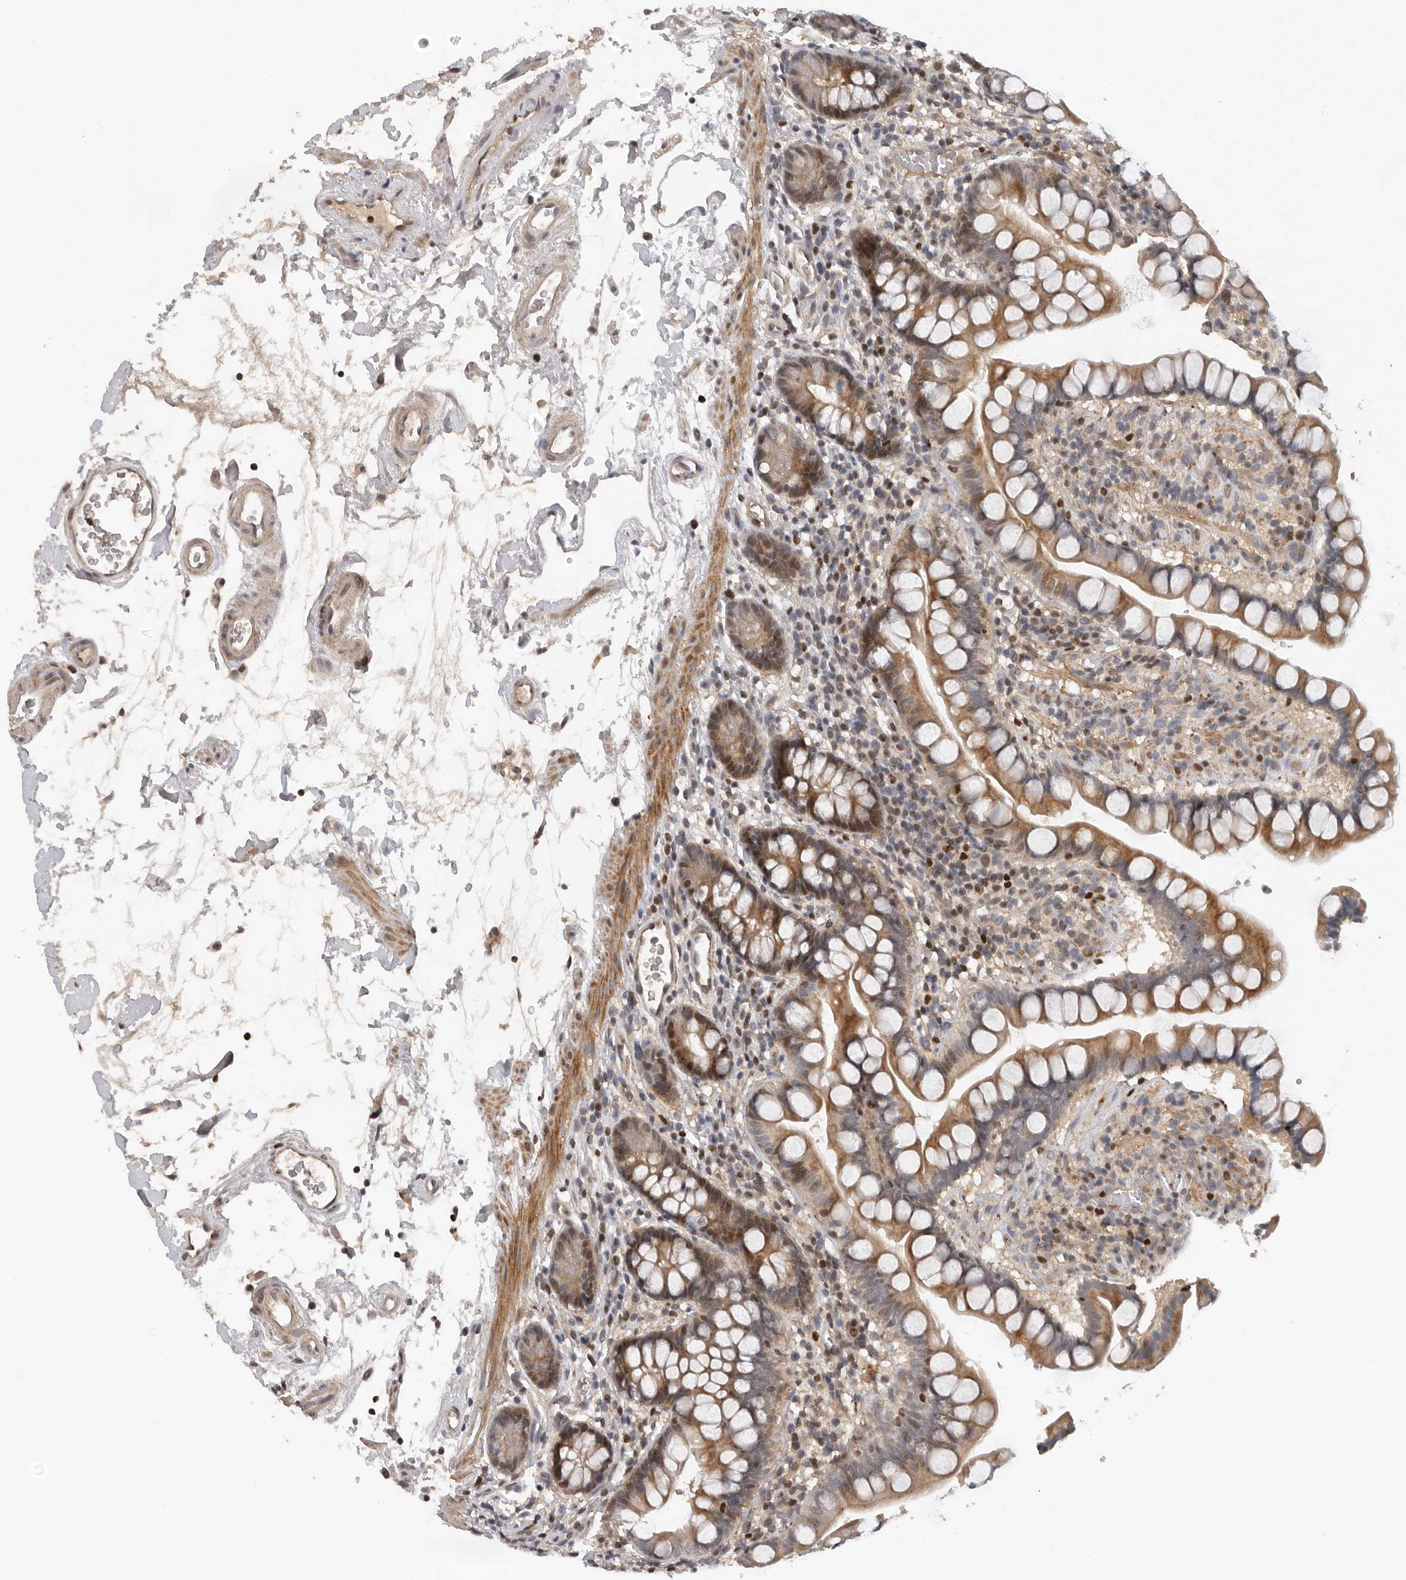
{"staining": {"intensity": "strong", "quantity": "25%-75%", "location": "cytoplasmic/membranous,nuclear"}, "tissue": "small intestine", "cell_type": "Glandular cells", "image_type": "normal", "snomed": [{"axis": "morphology", "description": "Normal tissue, NOS"}, {"axis": "topography", "description": "Small intestine"}], "caption": "Small intestine stained for a protein displays strong cytoplasmic/membranous,nuclear positivity in glandular cells. (brown staining indicates protein expression, while blue staining denotes nuclei).", "gene": "HENMT1", "patient": {"sex": "female", "age": 84}}